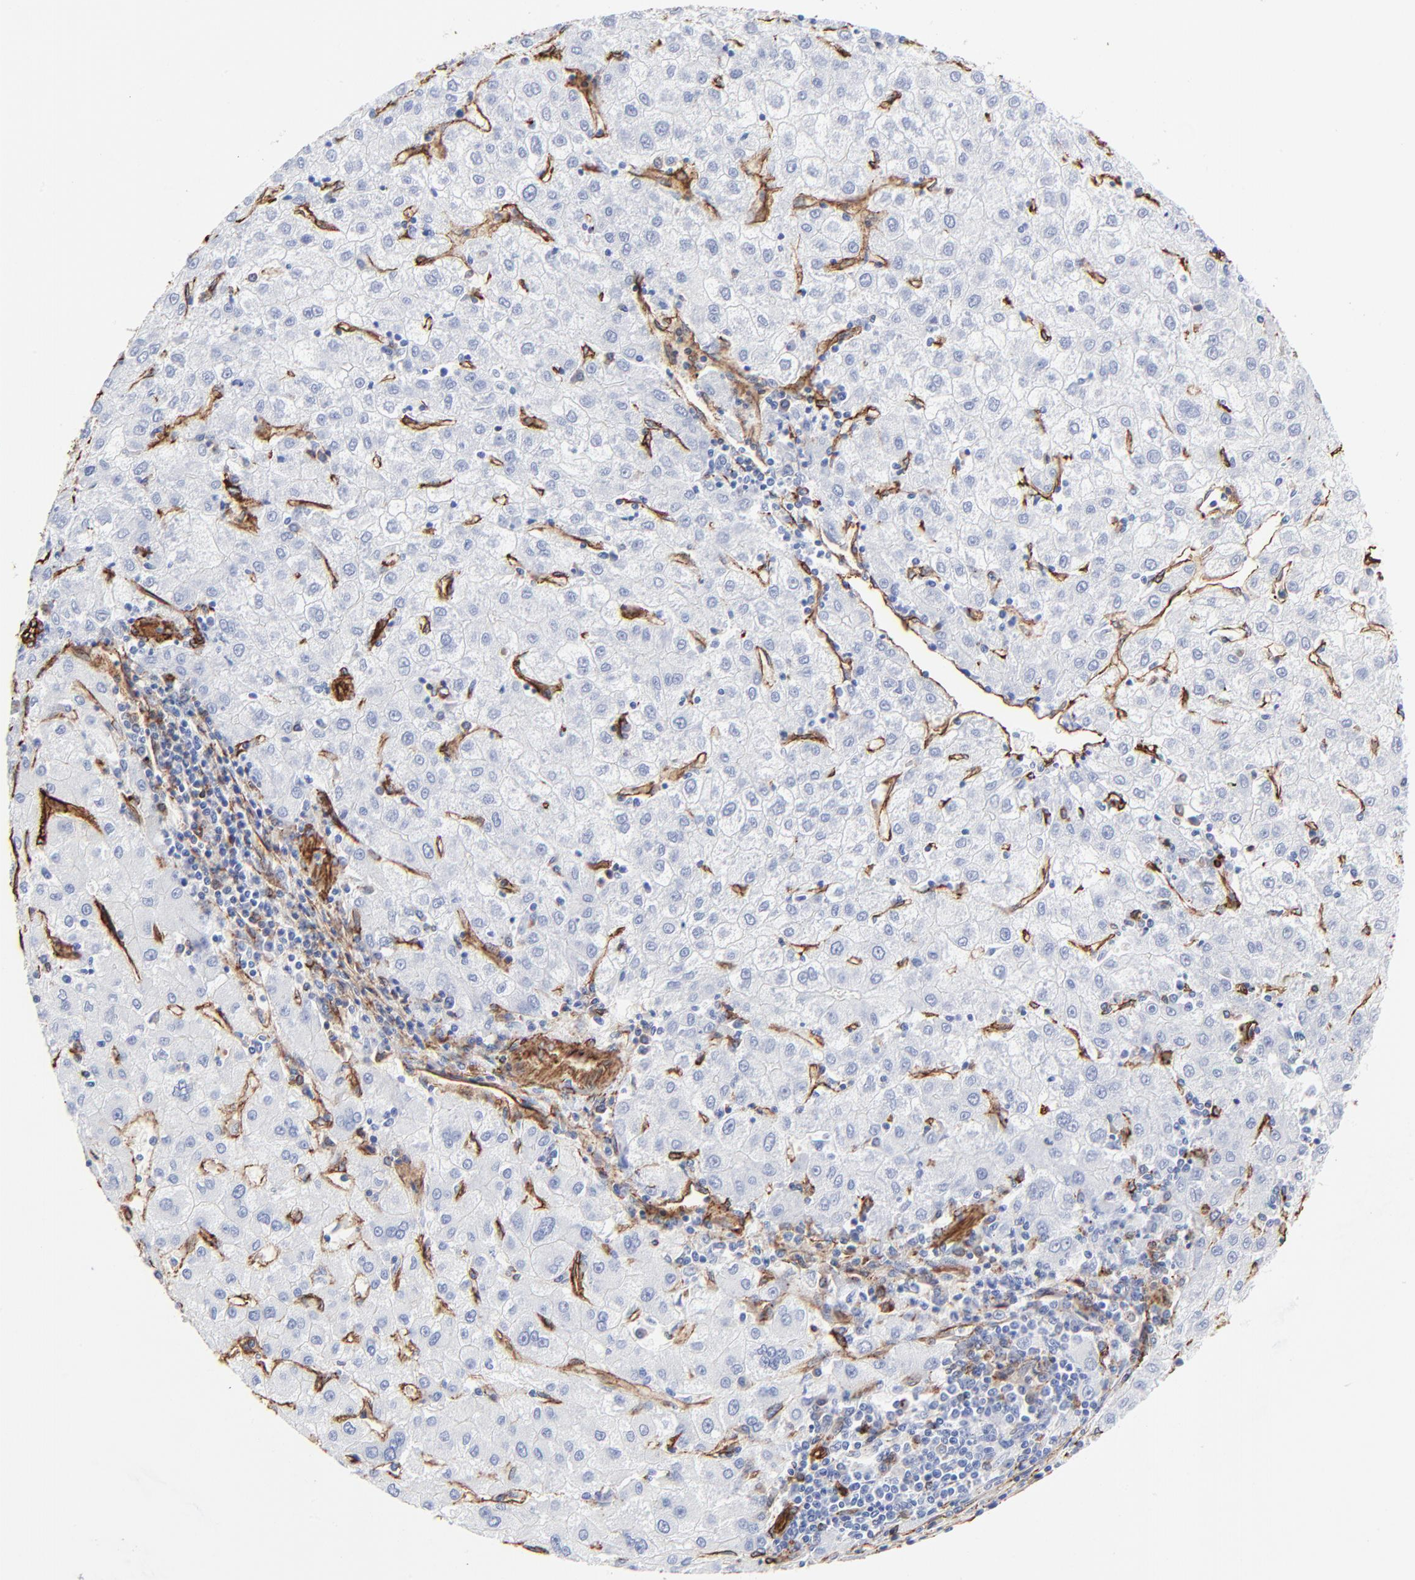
{"staining": {"intensity": "negative", "quantity": "none", "location": "none"}, "tissue": "liver cancer", "cell_type": "Tumor cells", "image_type": "cancer", "snomed": [{"axis": "morphology", "description": "Carcinoma, Hepatocellular, NOS"}, {"axis": "topography", "description": "Liver"}], "caption": "Human hepatocellular carcinoma (liver) stained for a protein using IHC demonstrates no staining in tumor cells.", "gene": "CAV1", "patient": {"sex": "male", "age": 72}}